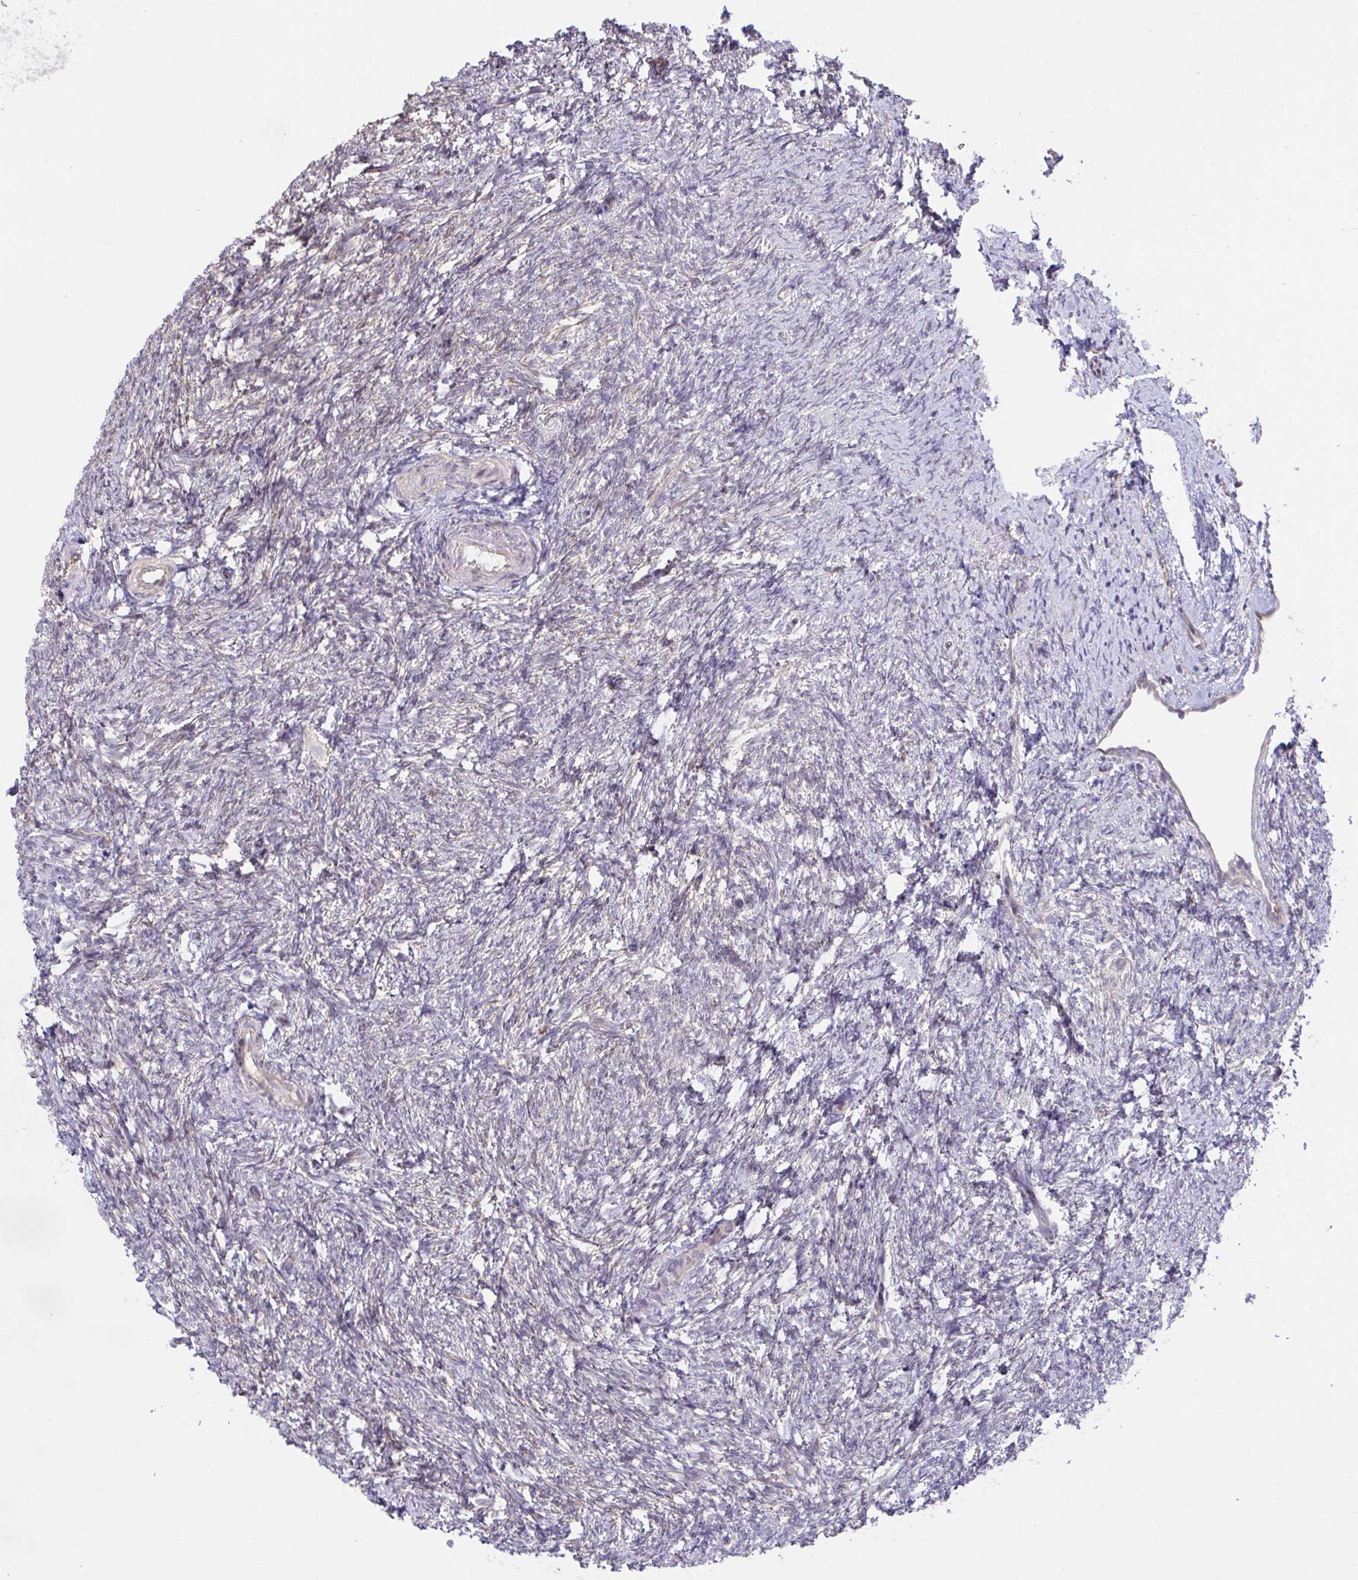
{"staining": {"intensity": "negative", "quantity": "none", "location": "none"}, "tissue": "ovary", "cell_type": "Follicle cells", "image_type": "normal", "snomed": [{"axis": "morphology", "description": "Normal tissue, NOS"}, {"axis": "topography", "description": "Ovary"}], "caption": "Immunohistochemistry (IHC) image of benign ovary: human ovary stained with DAB displays no significant protein expression in follicle cells.", "gene": "RHOXF1", "patient": {"sex": "female", "age": 41}}